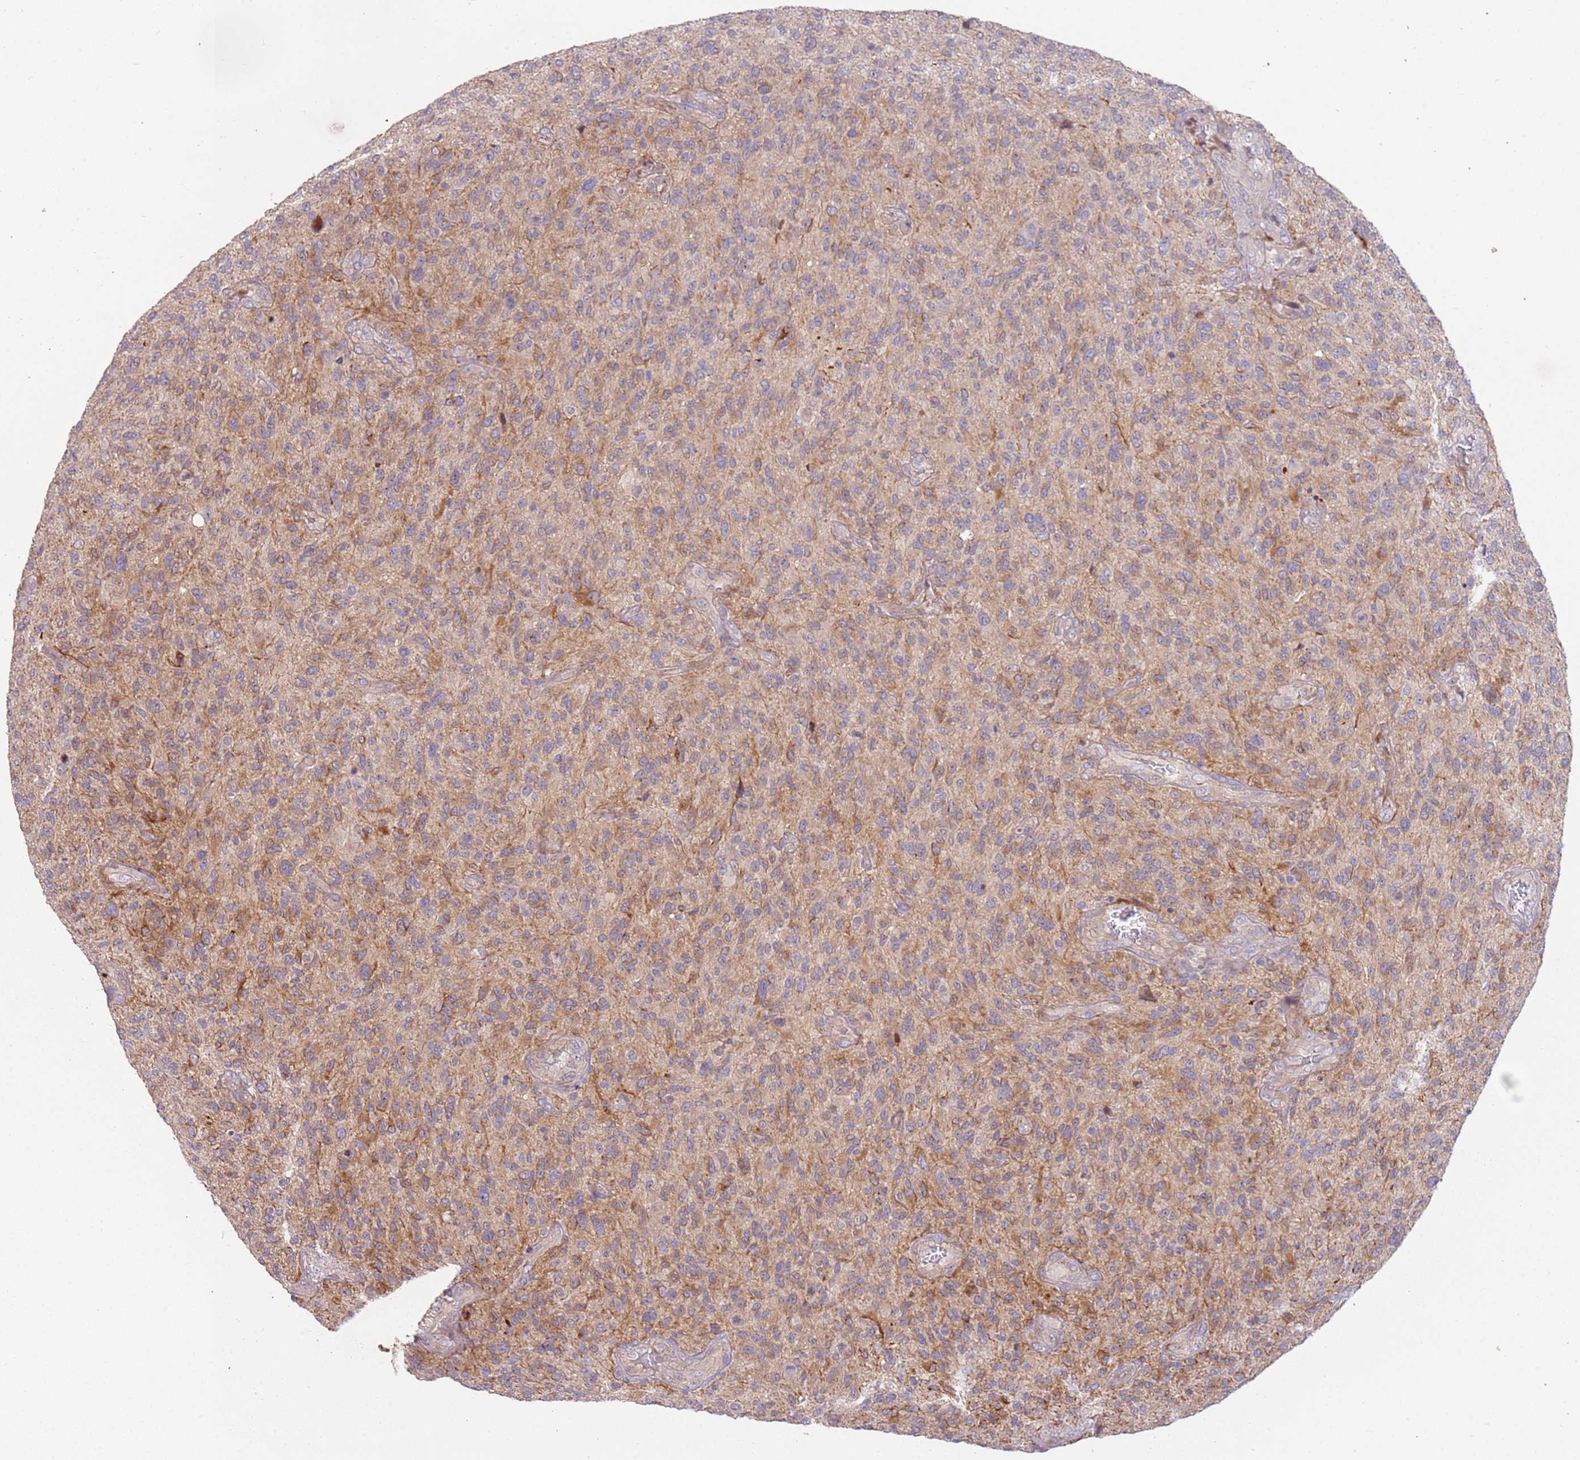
{"staining": {"intensity": "moderate", "quantity": "25%-75%", "location": "cytoplasmic/membranous"}, "tissue": "glioma", "cell_type": "Tumor cells", "image_type": "cancer", "snomed": [{"axis": "morphology", "description": "Glioma, malignant, High grade"}, {"axis": "topography", "description": "Brain"}], "caption": "Immunohistochemistry of glioma reveals medium levels of moderate cytoplasmic/membranous positivity in approximately 25%-75% of tumor cells. The staining is performed using DAB (3,3'-diaminobenzidine) brown chromogen to label protein expression. The nuclei are counter-stained blue using hematoxylin.", "gene": "TRAPPC6B", "patient": {"sex": "male", "age": 47}}